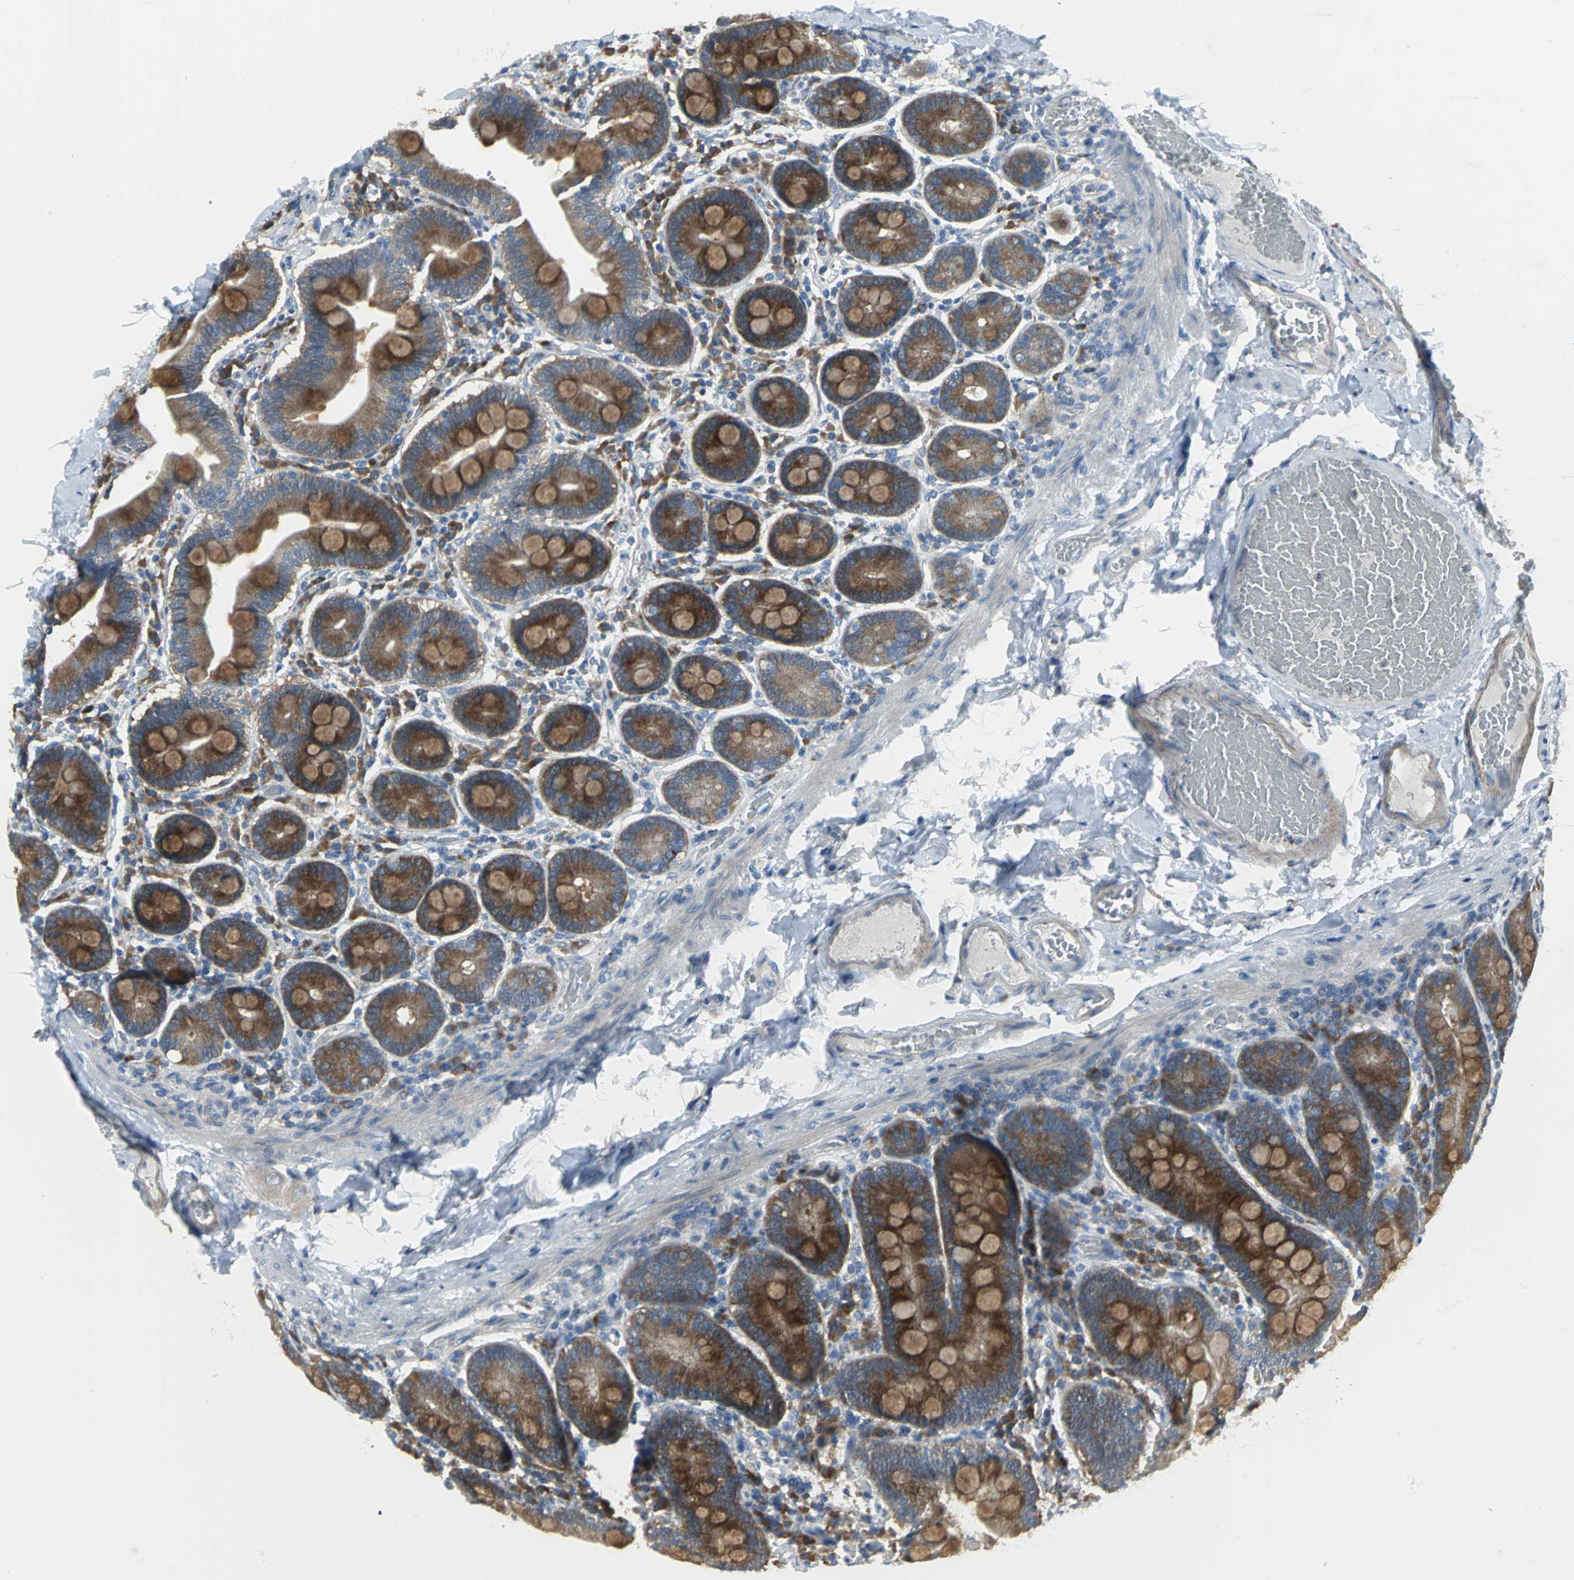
{"staining": {"intensity": "strong", "quantity": ">75%", "location": "cytoplasmic/membranous"}, "tissue": "duodenum", "cell_type": "Glandular cells", "image_type": "normal", "snomed": [{"axis": "morphology", "description": "Normal tissue, NOS"}, {"axis": "topography", "description": "Duodenum"}], "caption": "A photomicrograph of duodenum stained for a protein shows strong cytoplasmic/membranous brown staining in glandular cells.", "gene": "EIF5A", "patient": {"sex": "male", "age": 66}}